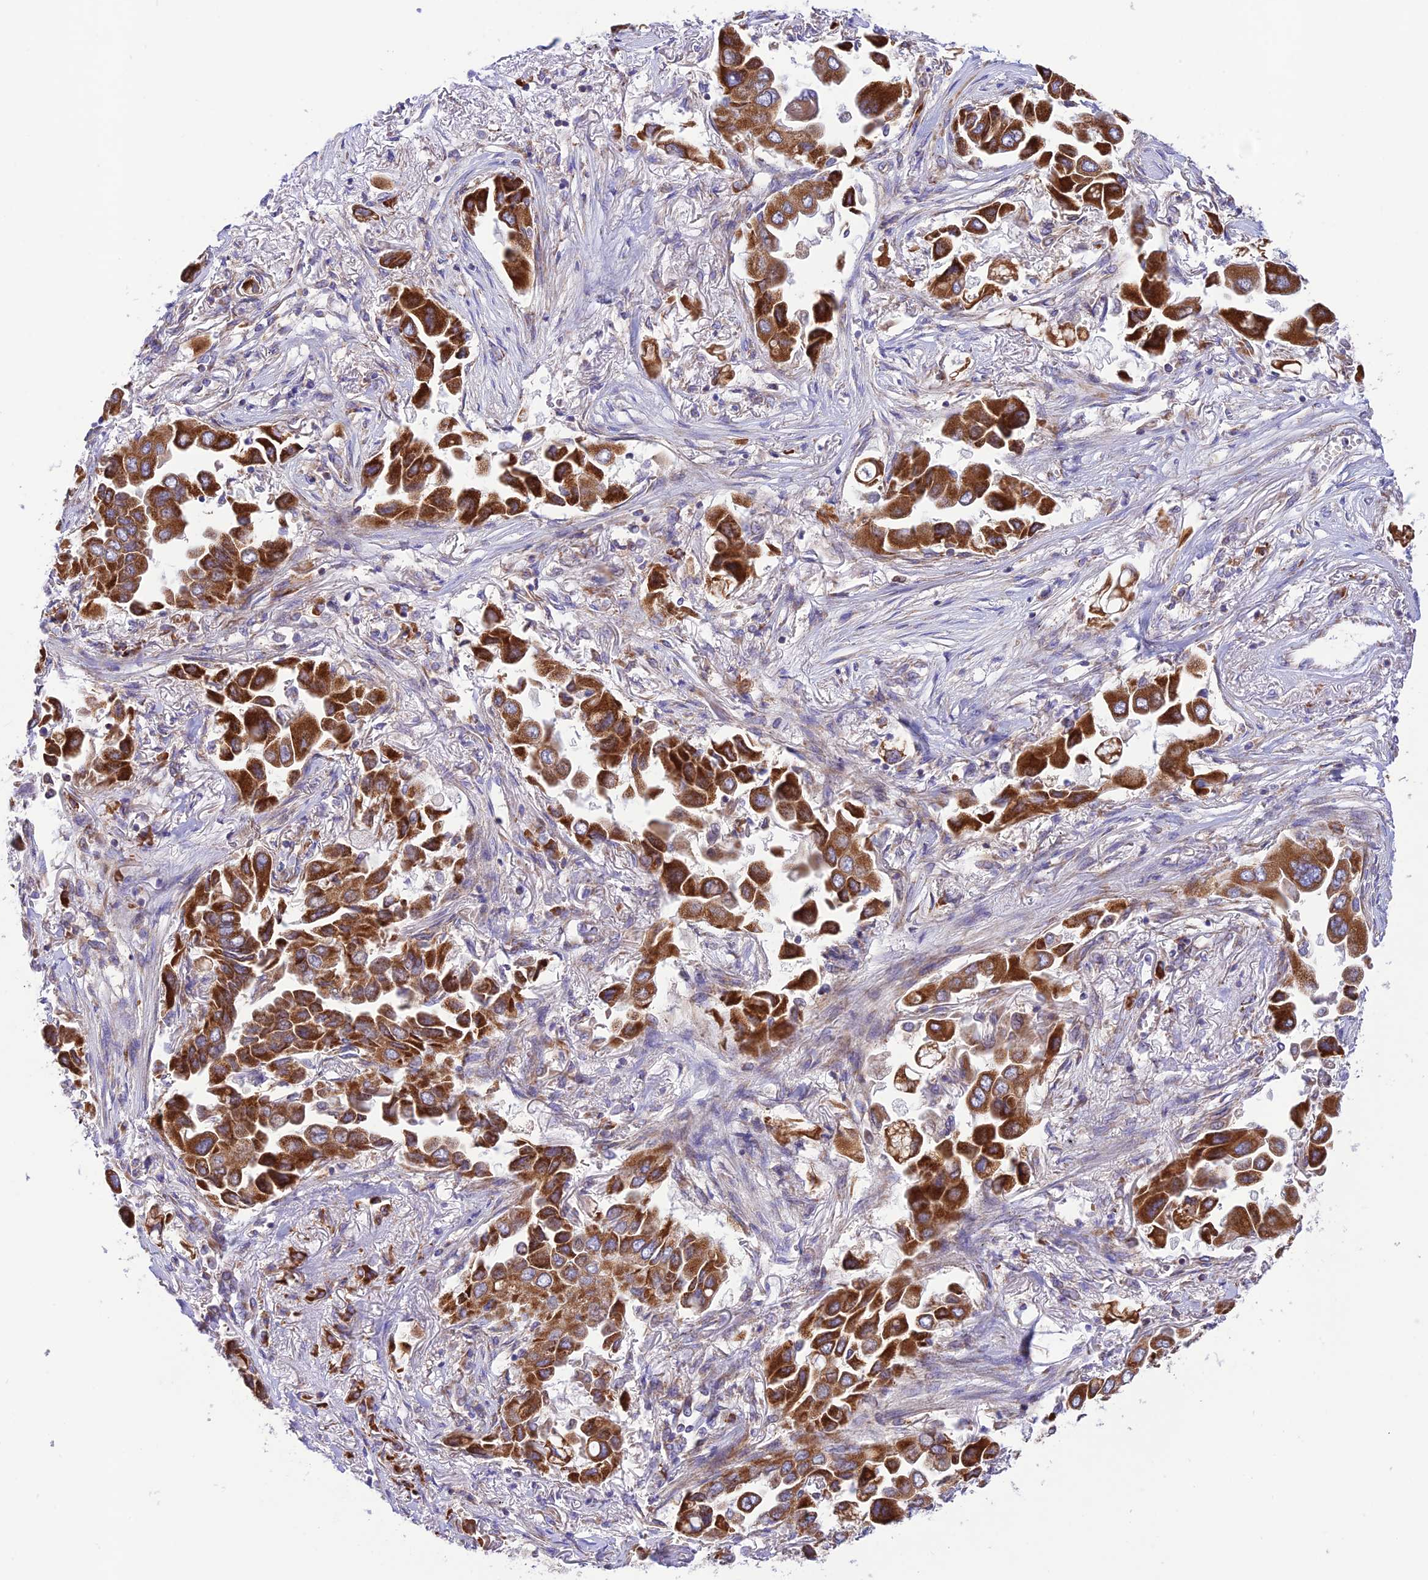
{"staining": {"intensity": "strong", "quantity": ">75%", "location": "cytoplasmic/membranous"}, "tissue": "lung cancer", "cell_type": "Tumor cells", "image_type": "cancer", "snomed": [{"axis": "morphology", "description": "Adenocarcinoma, NOS"}, {"axis": "topography", "description": "Lung"}], "caption": "Immunohistochemical staining of lung cancer exhibits high levels of strong cytoplasmic/membranous protein staining in approximately >75% of tumor cells.", "gene": "UAP1L1", "patient": {"sex": "female", "age": 76}}